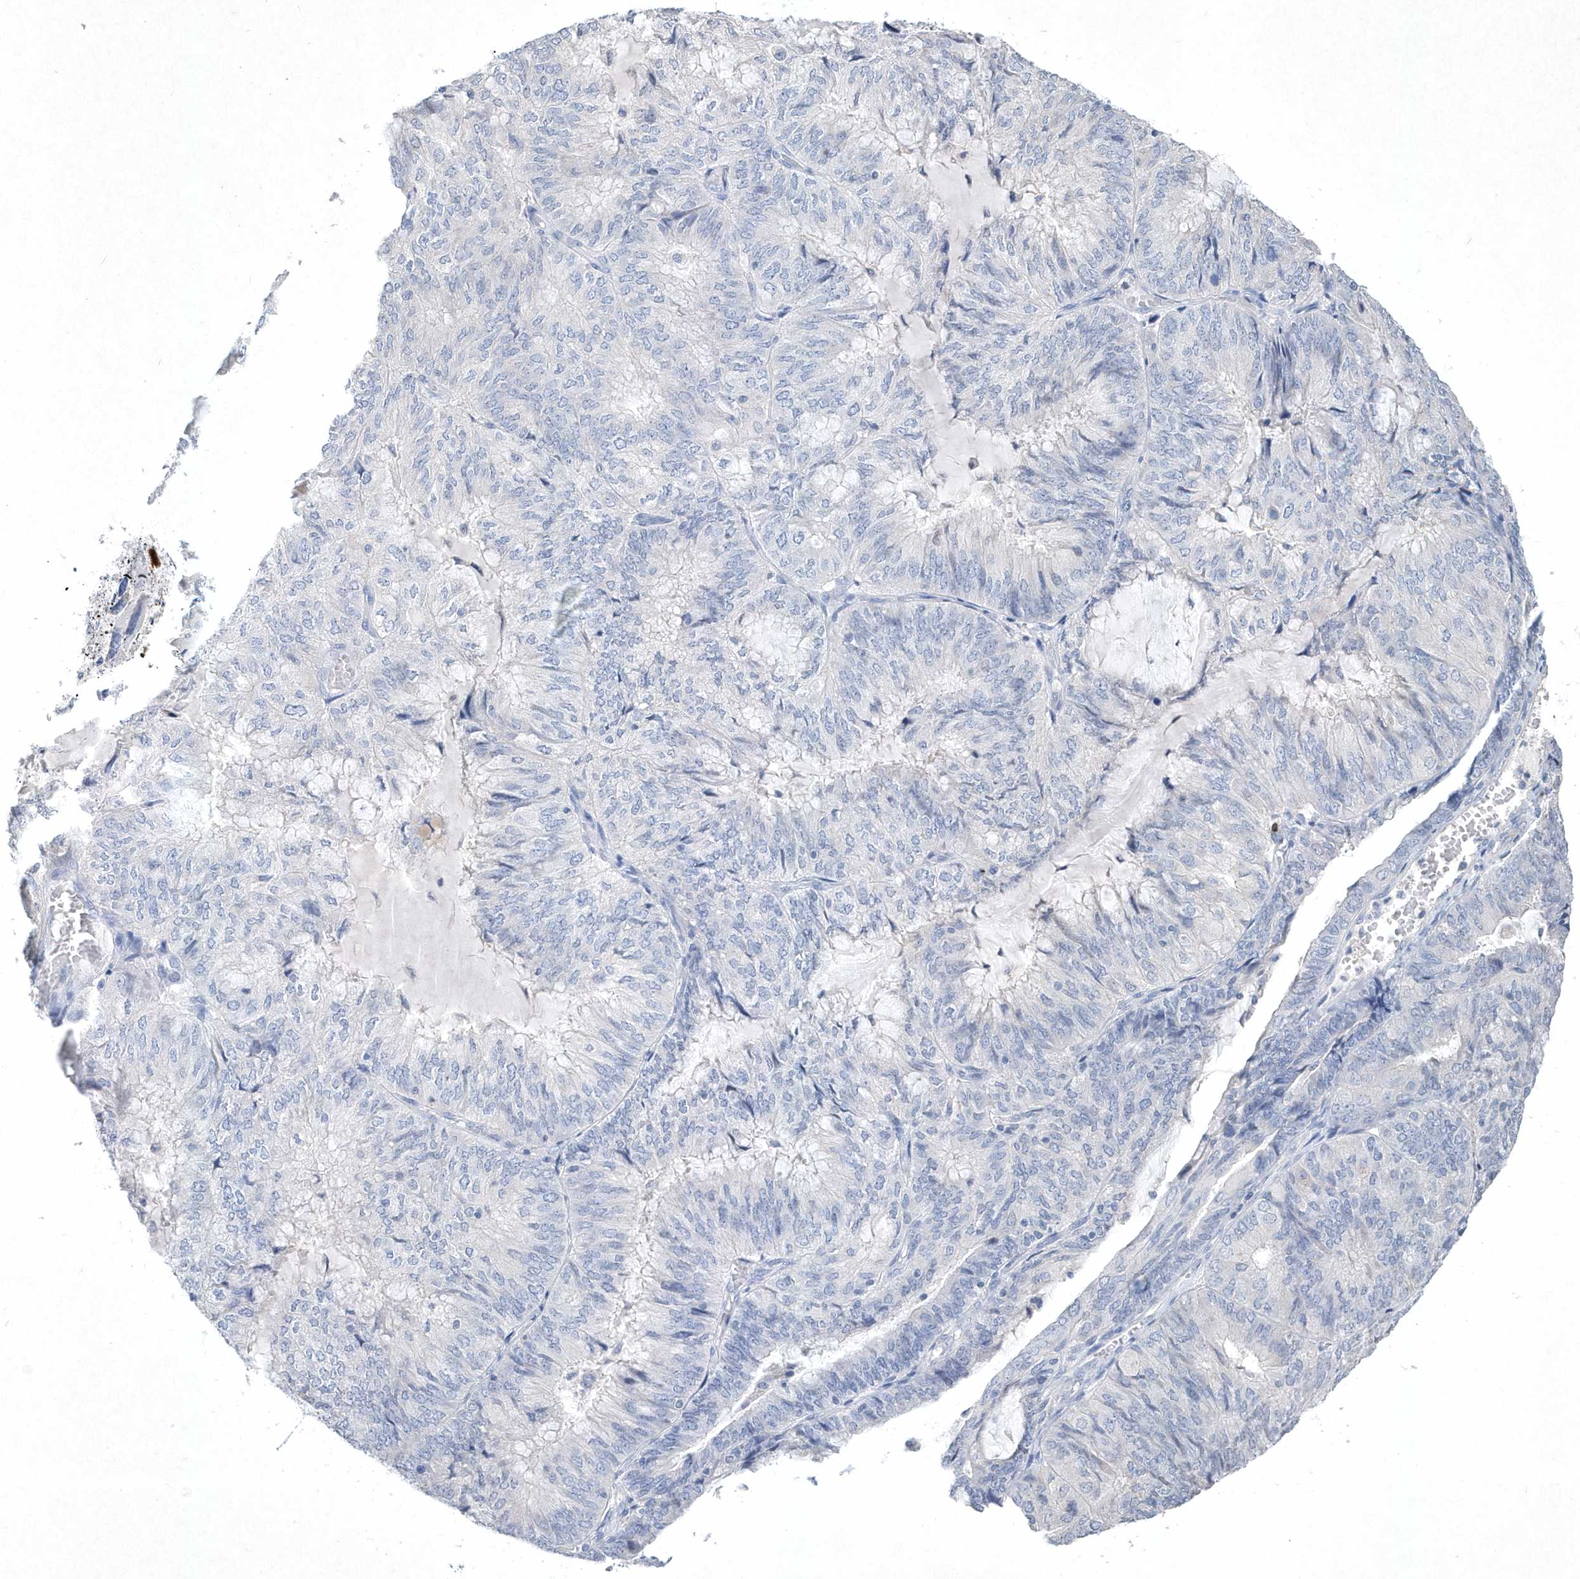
{"staining": {"intensity": "negative", "quantity": "none", "location": "none"}, "tissue": "endometrial cancer", "cell_type": "Tumor cells", "image_type": "cancer", "snomed": [{"axis": "morphology", "description": "Adenocarcinoma, NOS"}, {"axis": "topography", "description": "Endometrium"}], "caption": "Immunohistochemical staining of human endometrial cancer demonstrates no significant expression in tumor cells. (Immunohistochemistry, brightfield microscopy, high magnification).", "gene": "BHLHA15", "patient": {"sex": "female", "age": 81}}